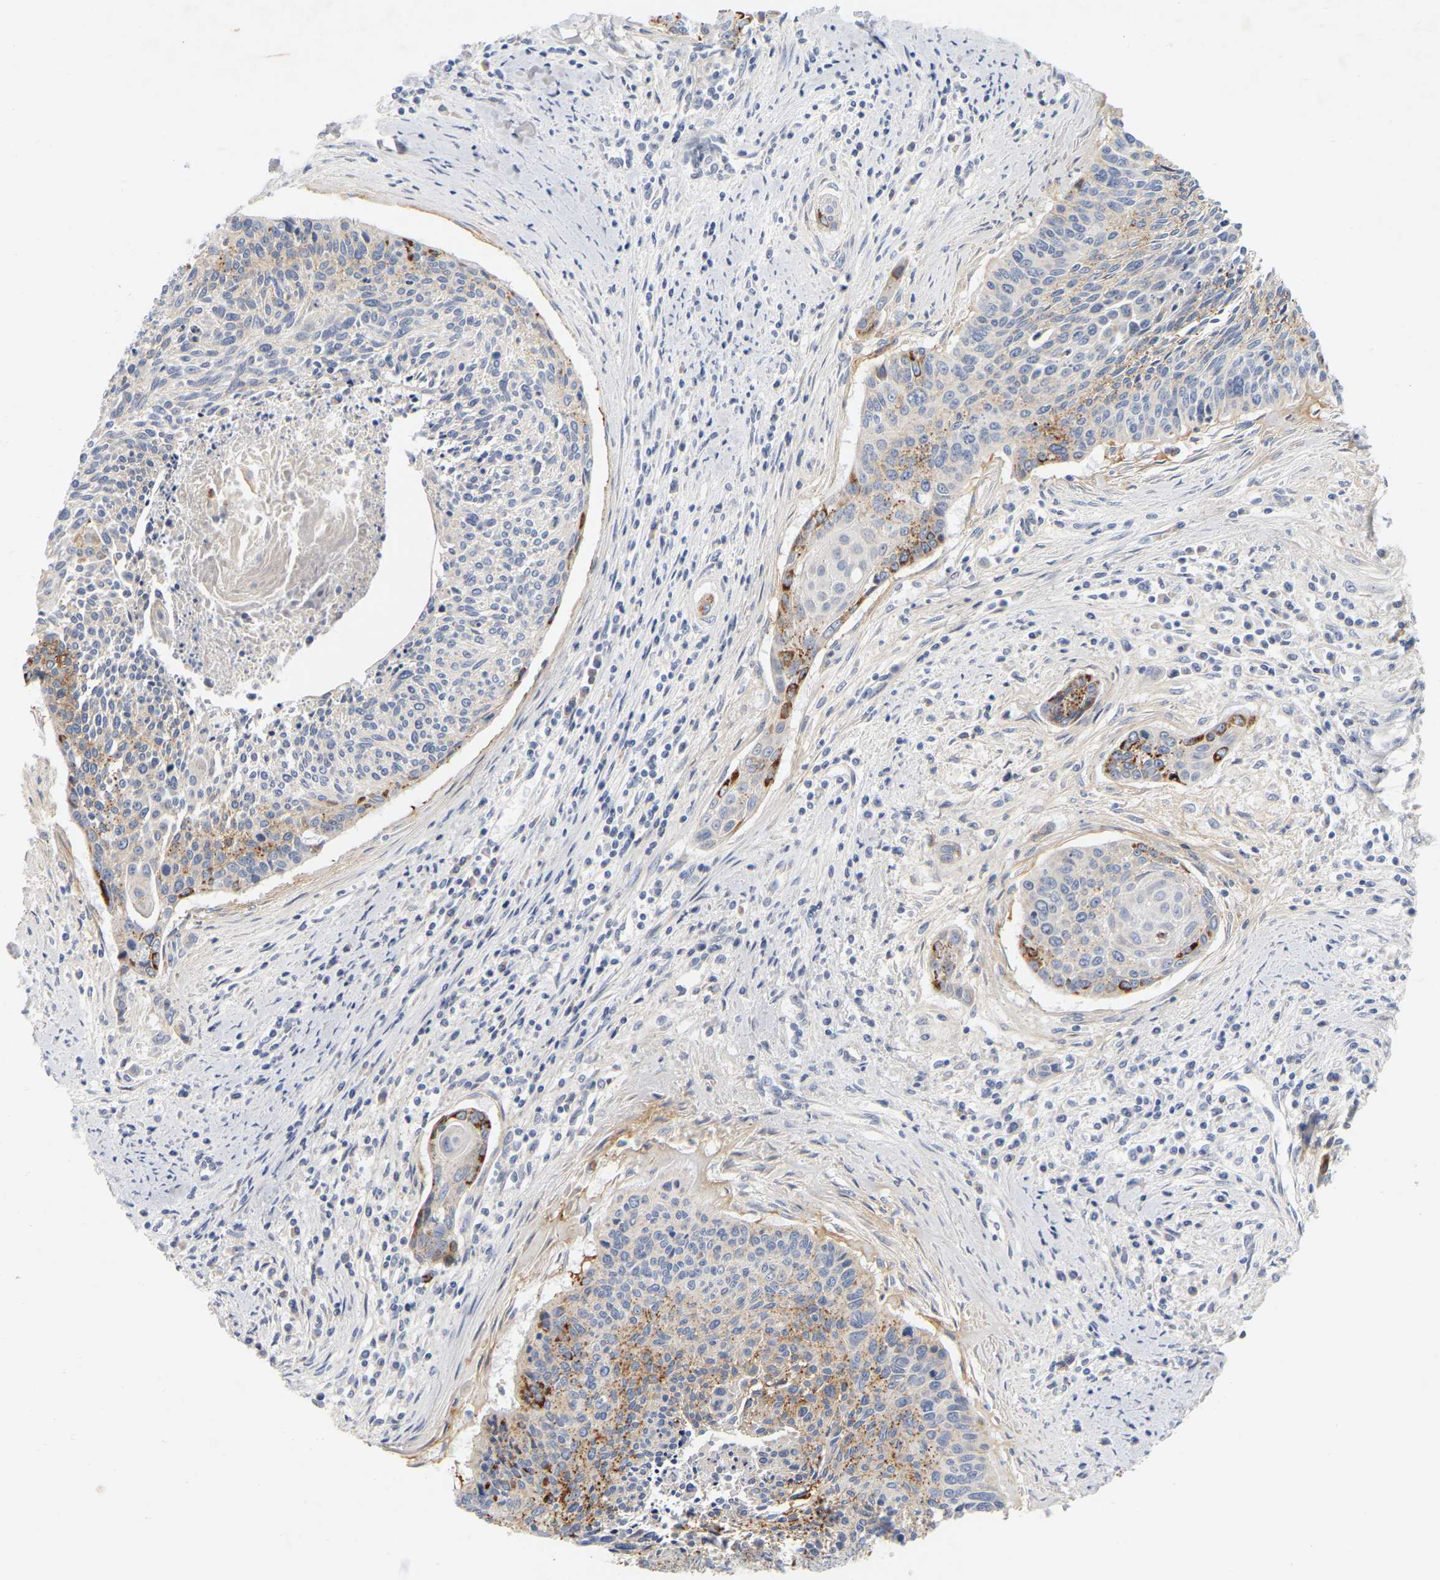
{"staining": {"intensity": "moderate", "quantity": "<25%", "location": "cytoplasmic/membranous"}, "tissue": "cervical cancer", "cell_type": "Tumor cells", "image_type": "cancer", "snomed": [{"axis": "morphology", "description": "Squamous cell carcinoma, NOS"}, {"axis": "topography", "description": "Cervix"}], "caption": "A brown stain highlights moderate cytoplasmic/membranous staining of a protein in cervical squamous cell carcinoma tumor cells.", "gene": "MINDY4", "patient": {"sex": "female", "age": 55}}